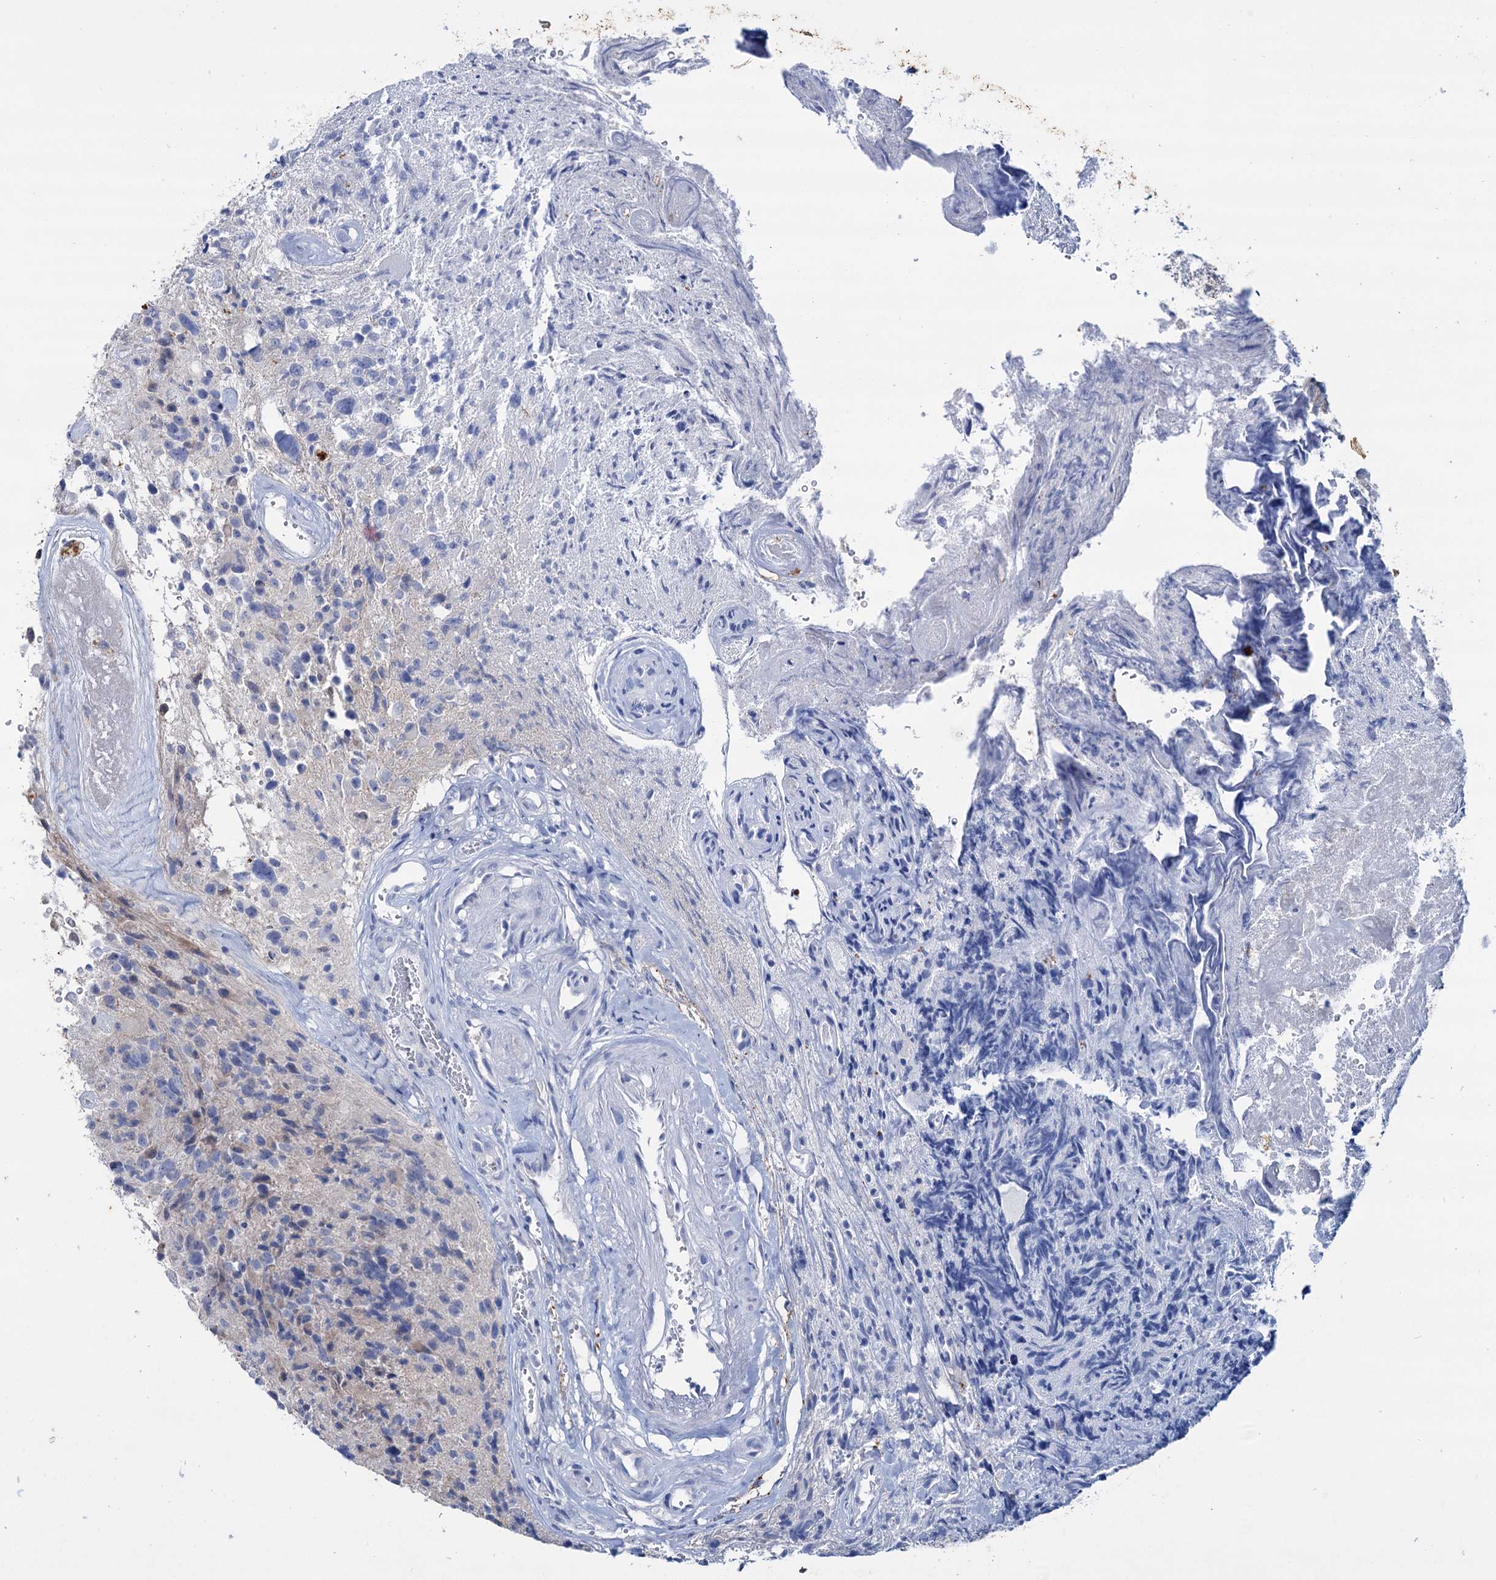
{"staining": {"intensity": "negative", "quantity": "none", "location": "none"}, "tissue": "glioma", "cell_type": "Tumor cells", "image_type": "cancer", "snomed": [{"axis": "morphology", "description": "Glioma, malignant, High grade"}, {"axis": "topography", "description": "Brain"}], "caption": "Immunohistochemistry (IHC) histopathology image of malignant glioma (high-grade) stained for a protein (brown), which shows no expression in tumor cells.", "gene": "LYZL4", "patient": {"sex": "male", "age": 69}}